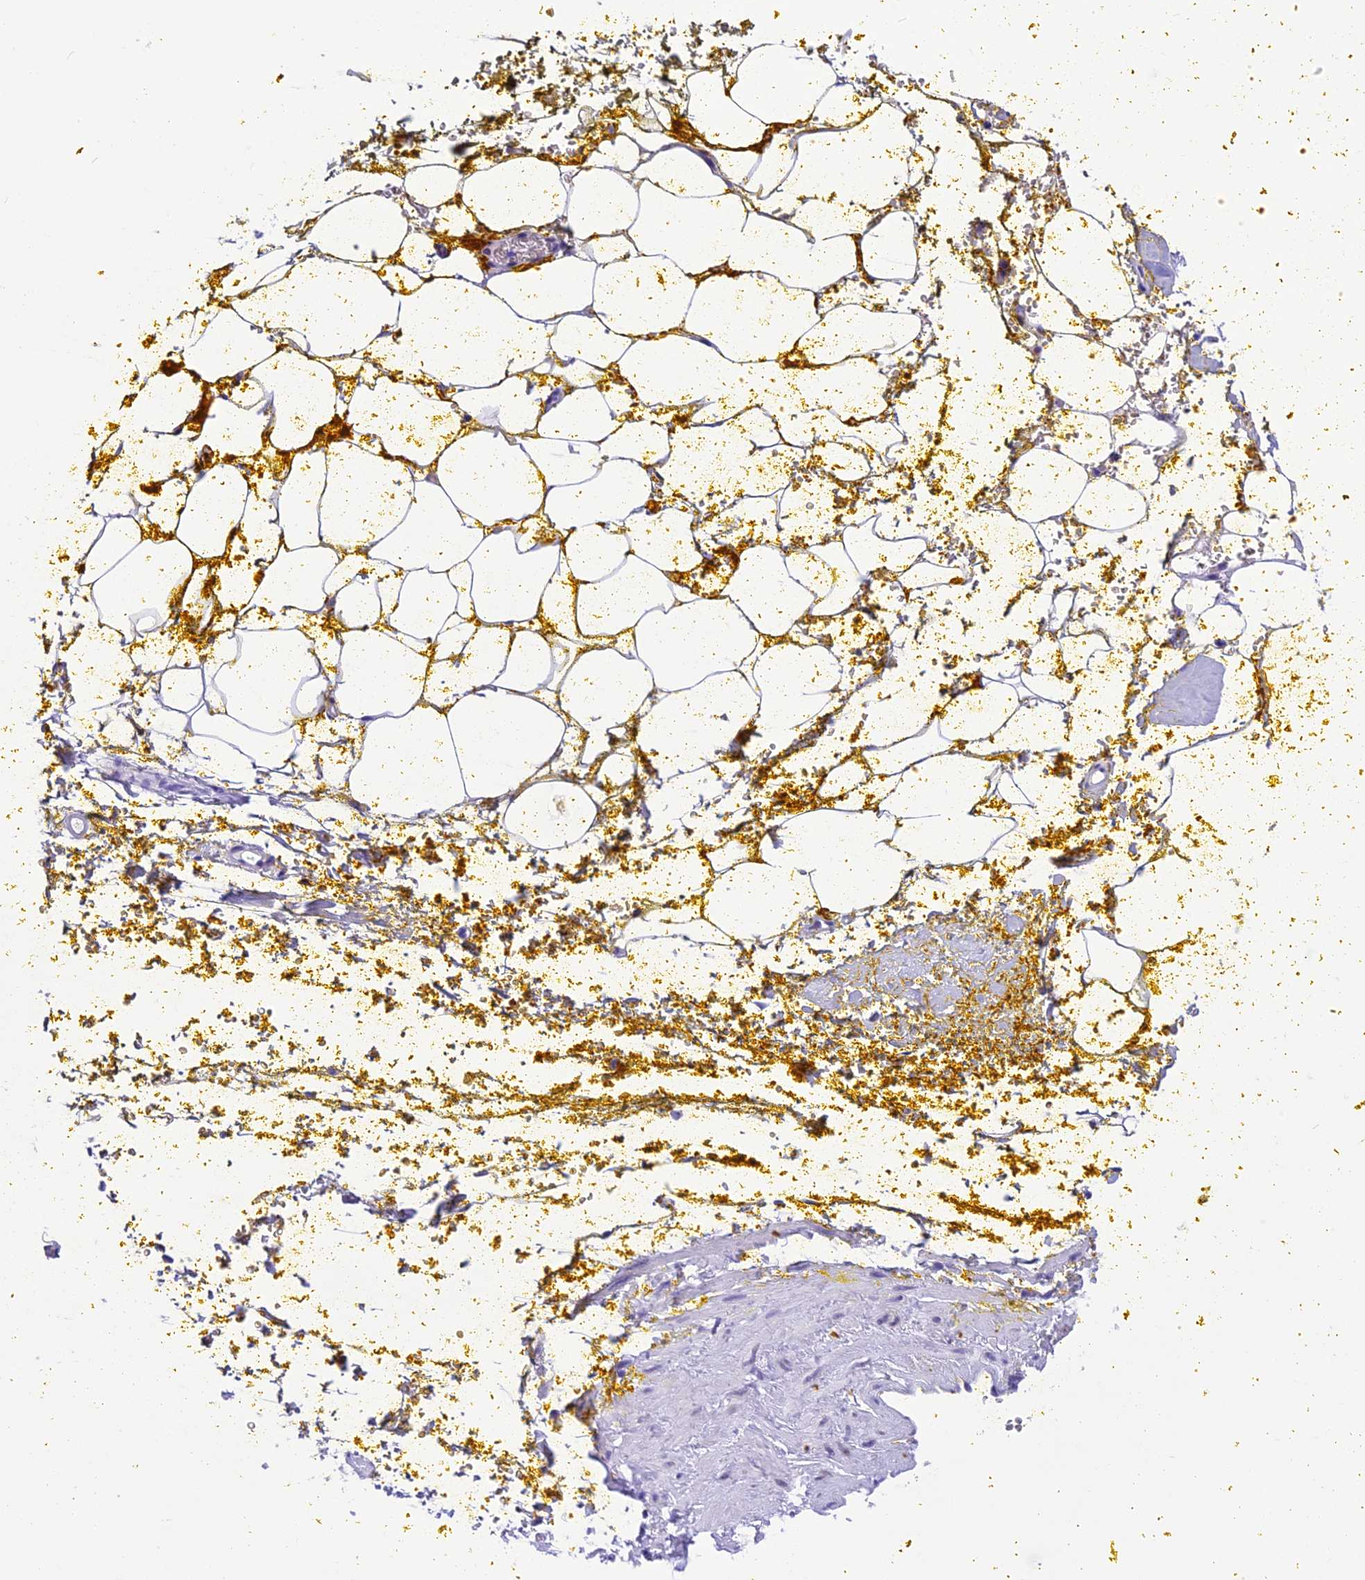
{"staining": {"intensity": "negative", "quantity": "none", "location": "none"}, "tissue": "adipose tissue", "cell_type": "Adipocytes", "image_type": "normal", "snomed": [{"axis": "morphology", "description": "Normal tissue, NOS"}, {"axis": "morphology", "description": "Adenocarcinoma, Low grade"}, {"axis": "topography", "description": "Prostate"}, {"axis": "topography", "description": "Peripheral nerve tissue"}], "caption": "The photomicrograph demonstrates no staining of adipocytes in unremarkable adipose tissue.", "gene": "METTL25", "patient": {"sex": "male", "age": 63}}